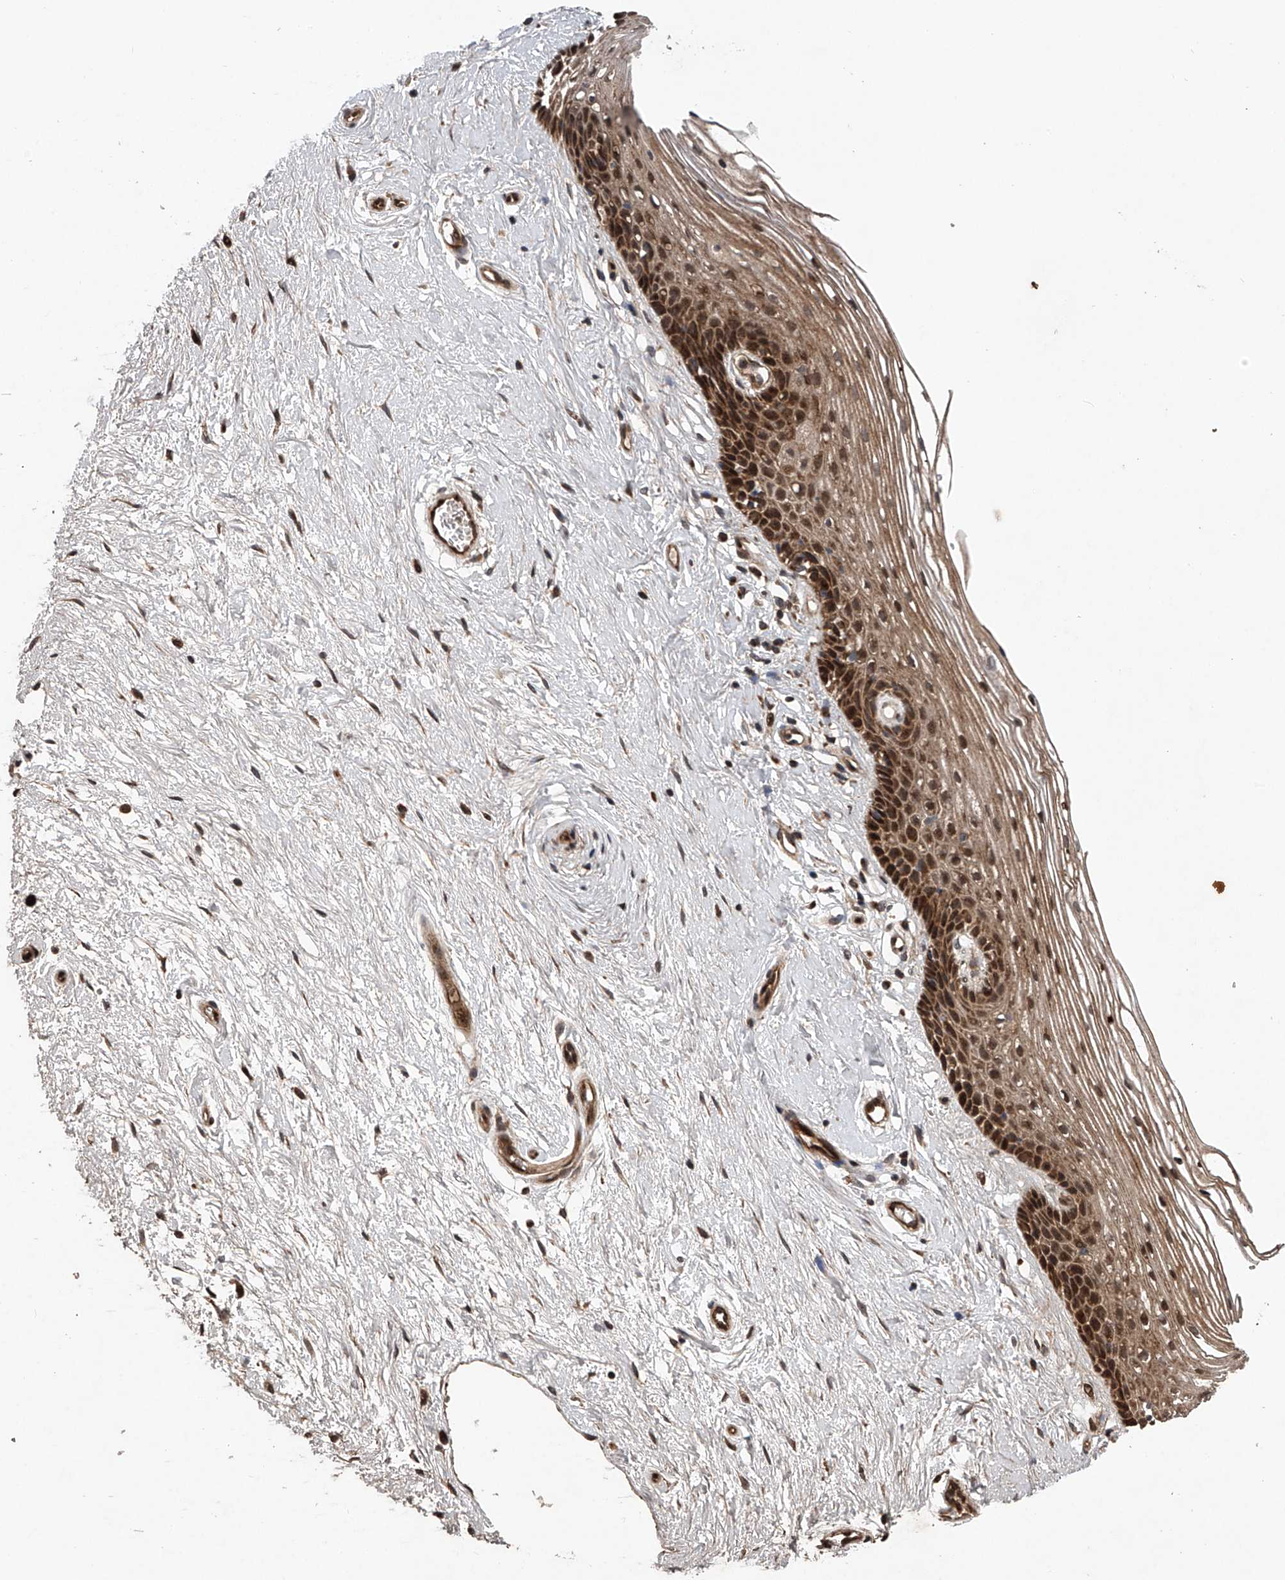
{"staining": {"intensity": "strong", "quantity": ">75%", "location": "cytoplasmic/membranous,nuclear"}, "tissue": "vagina", "cell_type": "Squamous epithelial cells", "image_type": "normal", "snomed": [{"axis": "morphology", "description": "Normal tissue, NOS"}, {"axis": "topography", "description": "Vagina"}], "caption": "Protein expression analysis of normal vagina shows strong cytoplasmic/membranous,nuclear expression in about >75% of squamous epithelial cells. The protein is stained brown, and the nuclei are stained in blue (DAB (3,3'-diaminobenzidine) IHC with brightfield microscopy, high magnification).", "gene": "MAP3K11", "patient": {"sex": "female", "age": 46}}